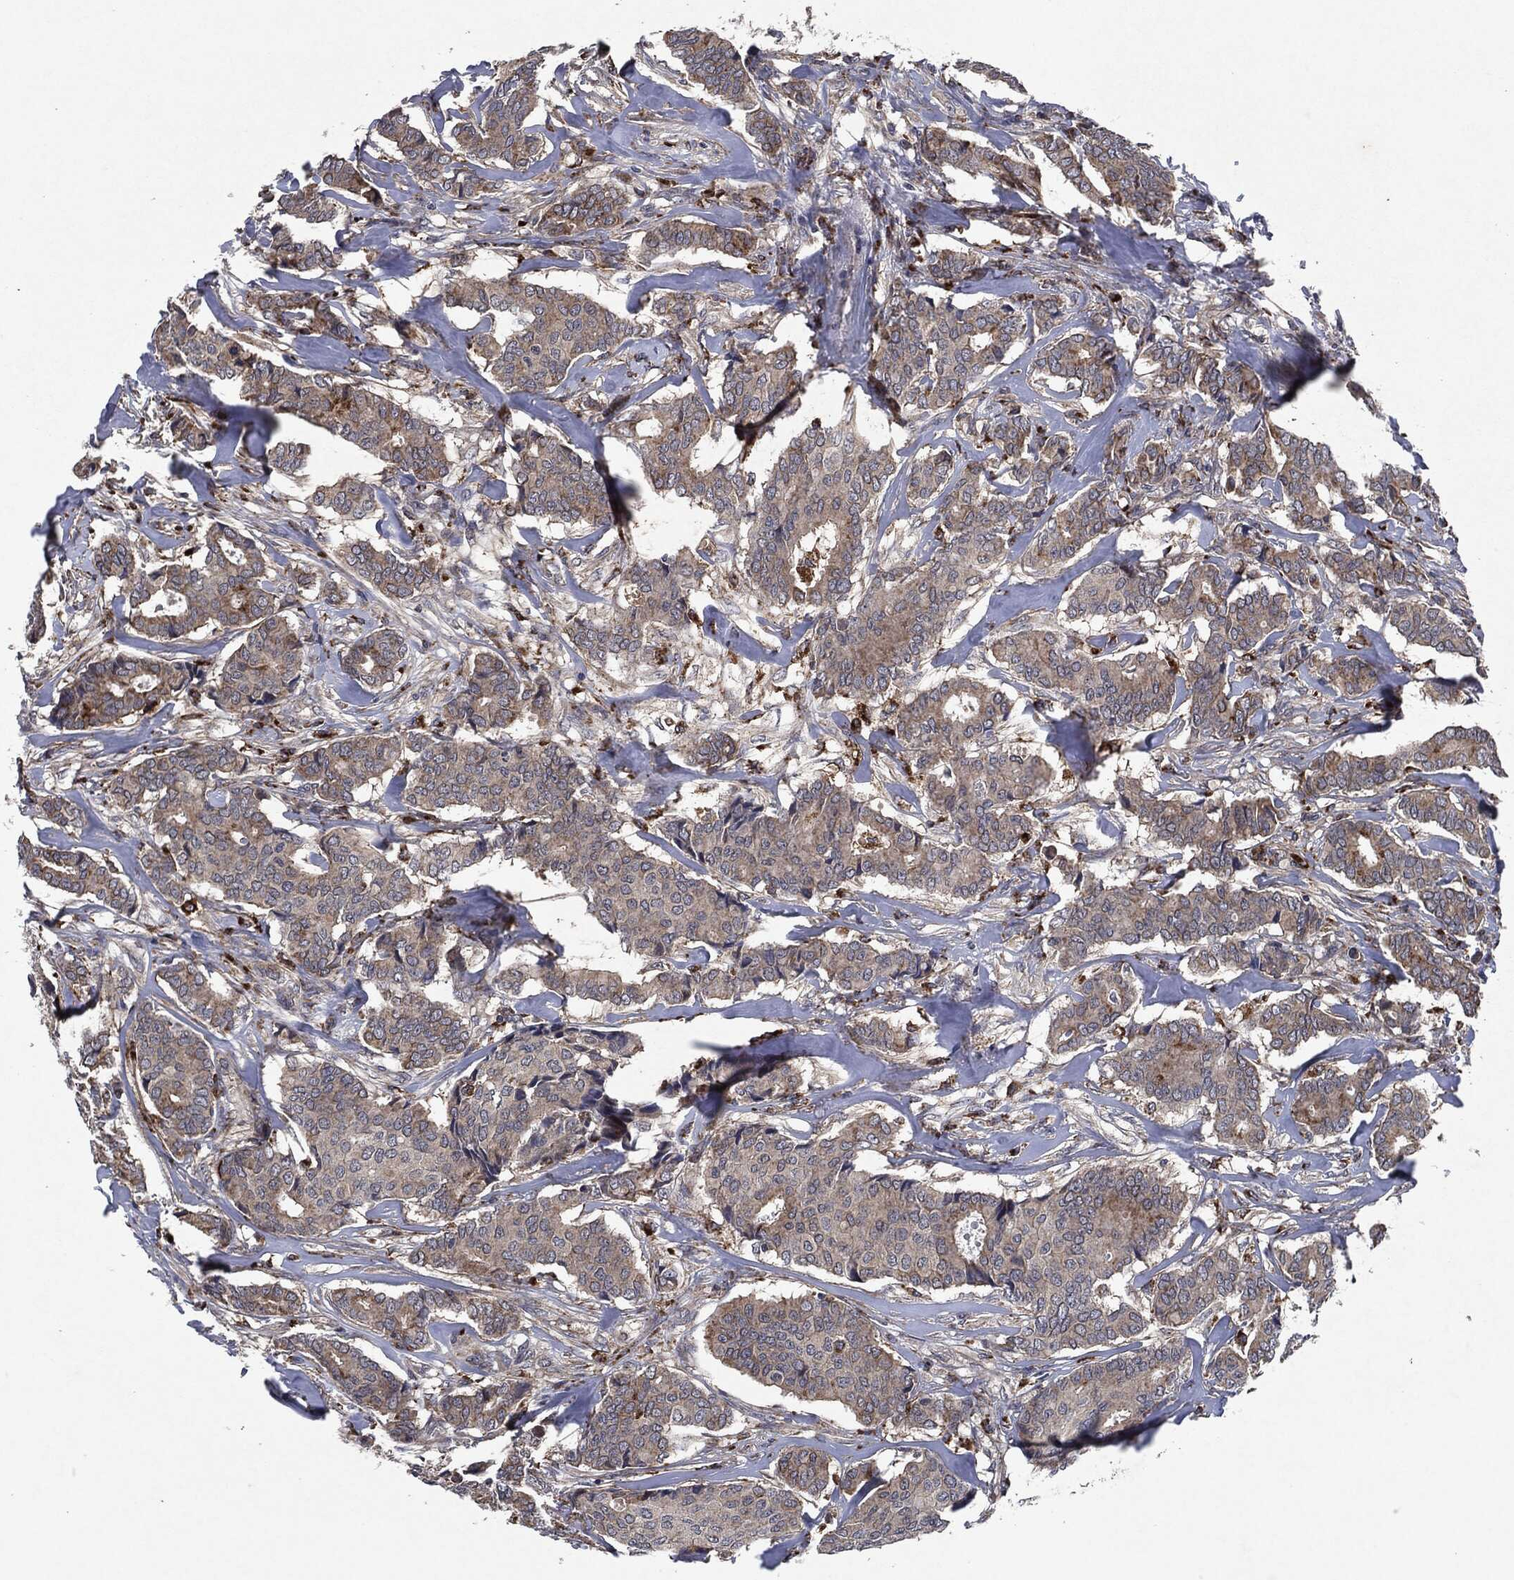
{"staining": {"intensity": "weak", "quantity": "25%-75%", "location": "cytoplasmic/membranous"}, "tissue": "breast cancer", "cell_type": "Tumor cells", "image_type": "cancer", "snomed": [{"axis": "morphology", "description": "Duct carcinoma"}, {"axis": "topography", "description": "Breast"}], "caption": "An image of human breast cancer stained for a protein reveals weak cytoplasmic/membranous brown staining in tumor cells.", "gene": "SLC31A2", "patient": {"sex": "female", "age": 75}}